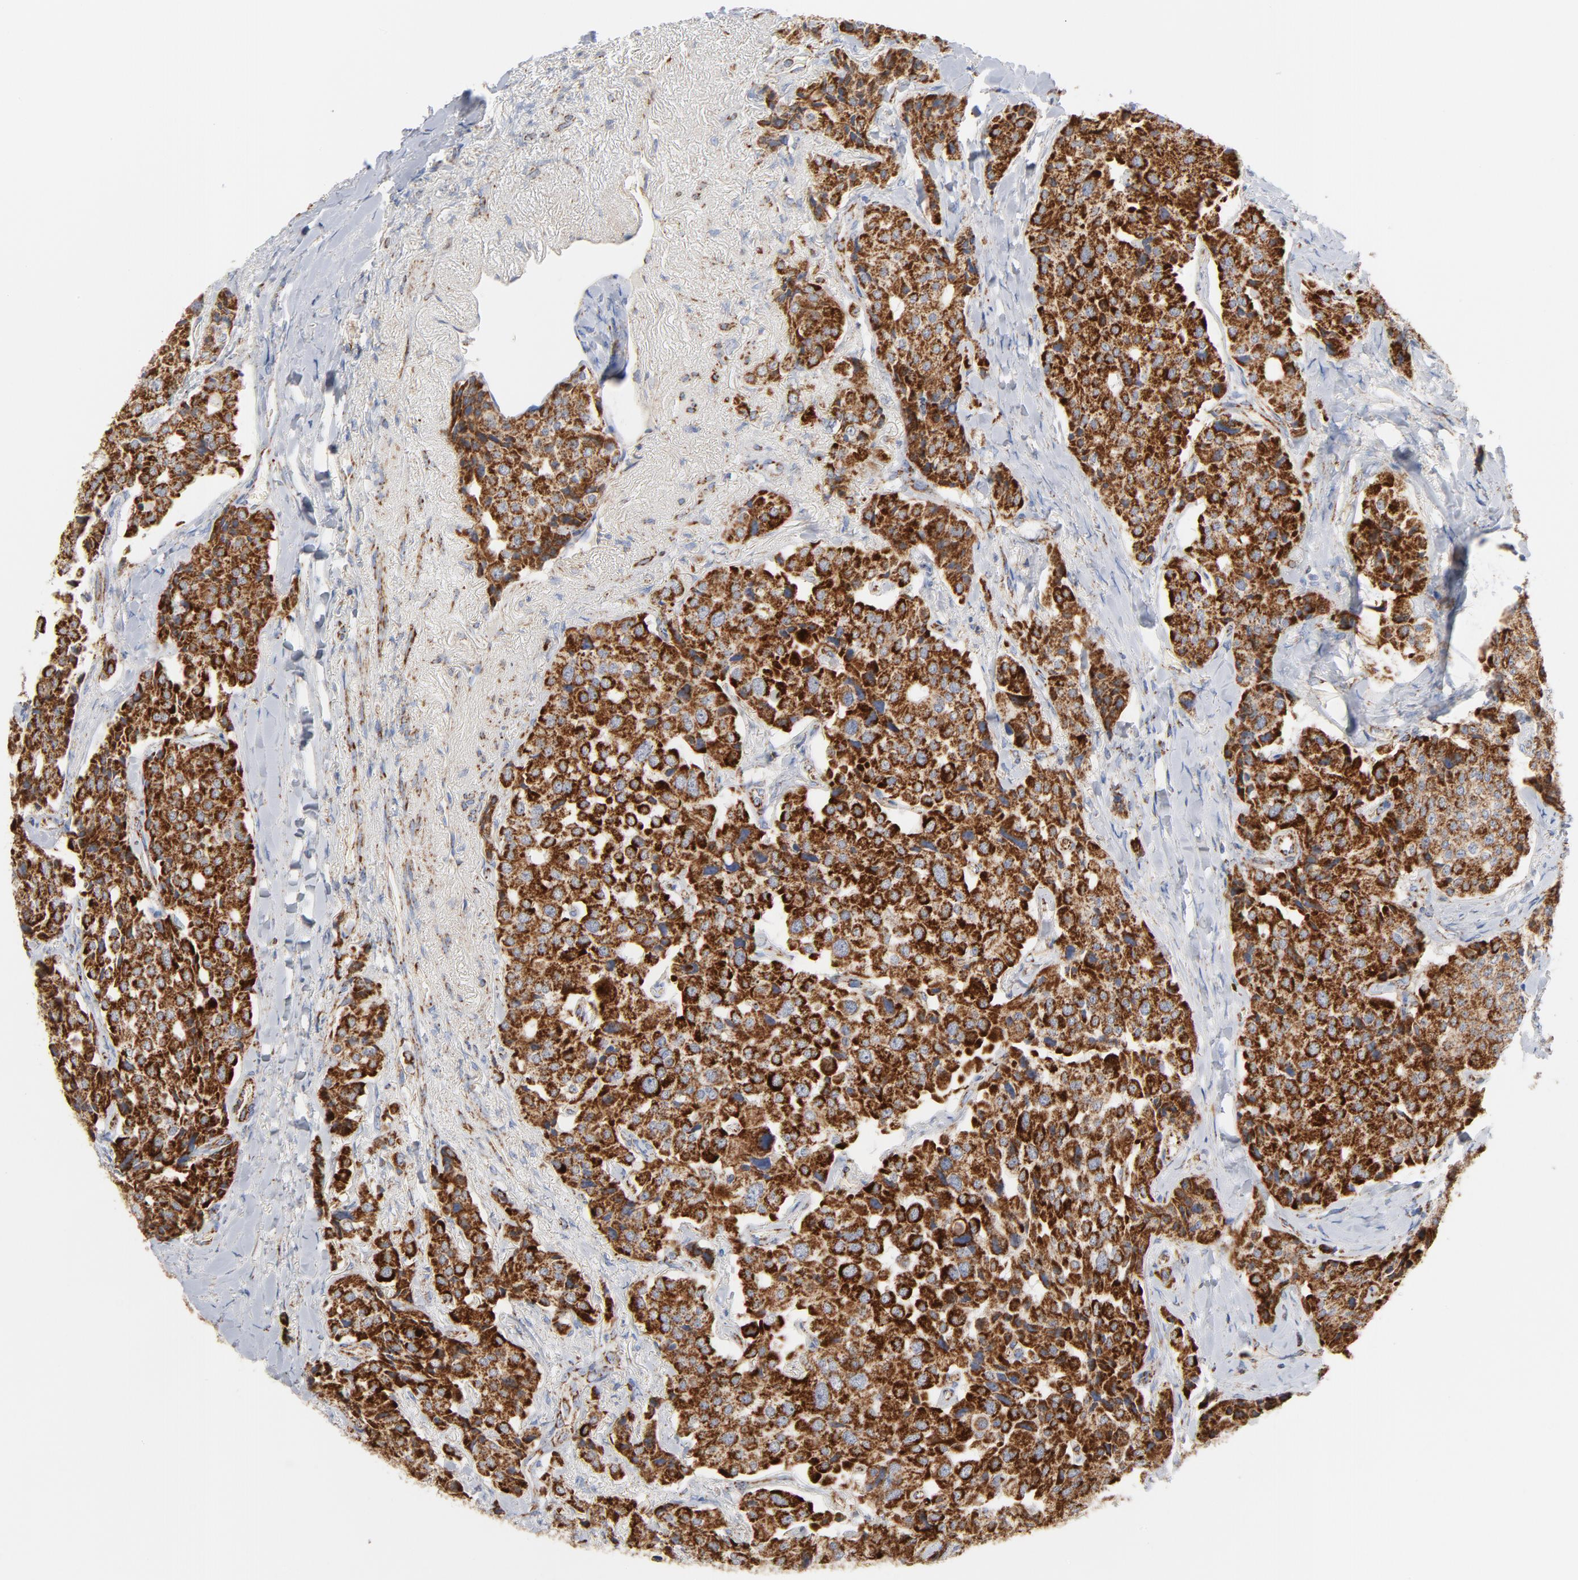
{"staining": {"intensity": "strong", "quantity": ">75%", "location": "cytoplasmic/membranous"}, "tissue": "carcinoid", "cell_type": "Tumor cells", "image_type": "cancer", "snomed": [{"axis": "morphology", "description": "Carcinoid, malignant, NOS"}, {"axis": "topography", "description": "Colon"}], "caption": "The image displays a brown stain indicating the presence of a protein in the cytoplasmic/membranous of tumor cells in carcinoid. (Brightfield microscopy of DAB IHC at high magnification).", "gene": "DIABLO", "patient": {"sex": "female", "age": 61}}